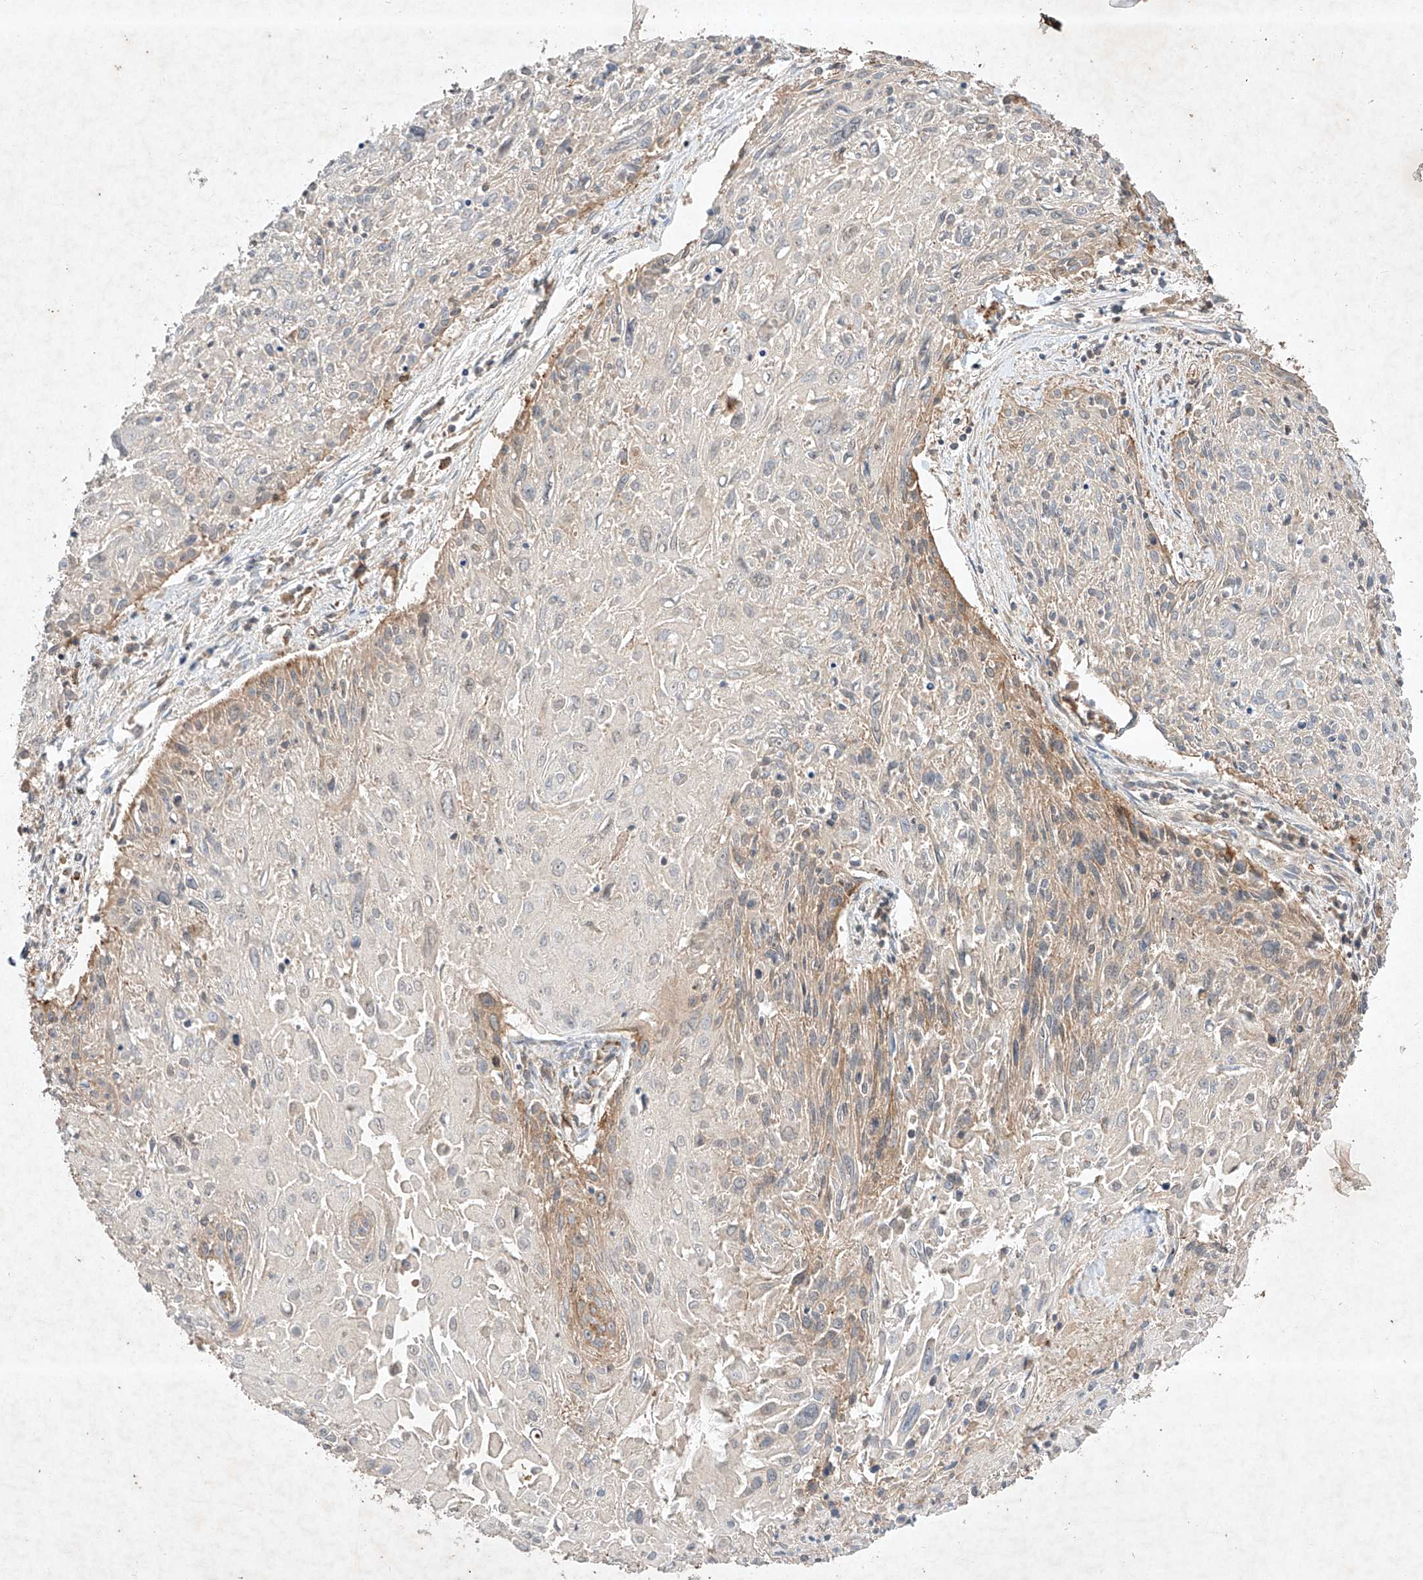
{"staining": {"intensity": "moderate", "quantity": "<25%", "location": "cytoplasmic/membranous"}, "tissue": "cervical cancer", "cell_type": "Tumor cells", "image_type": "cancer", "snomed": [{"axis": "morphology", "description": "Squamous cell carcinoma, NOS"}, {"axis": "topography", "description": "Cervix"}], "caption": "A brown stain labels moderate cytoplasmic/membranous expression of a protein in human cervical cancer (squamous cell carcinoma) tumor cells. (DAB IHC with brightfield microscopy, high magnification).", "gene": "ARHGAP33", "patient": {"sex": "female", "age": 51}}